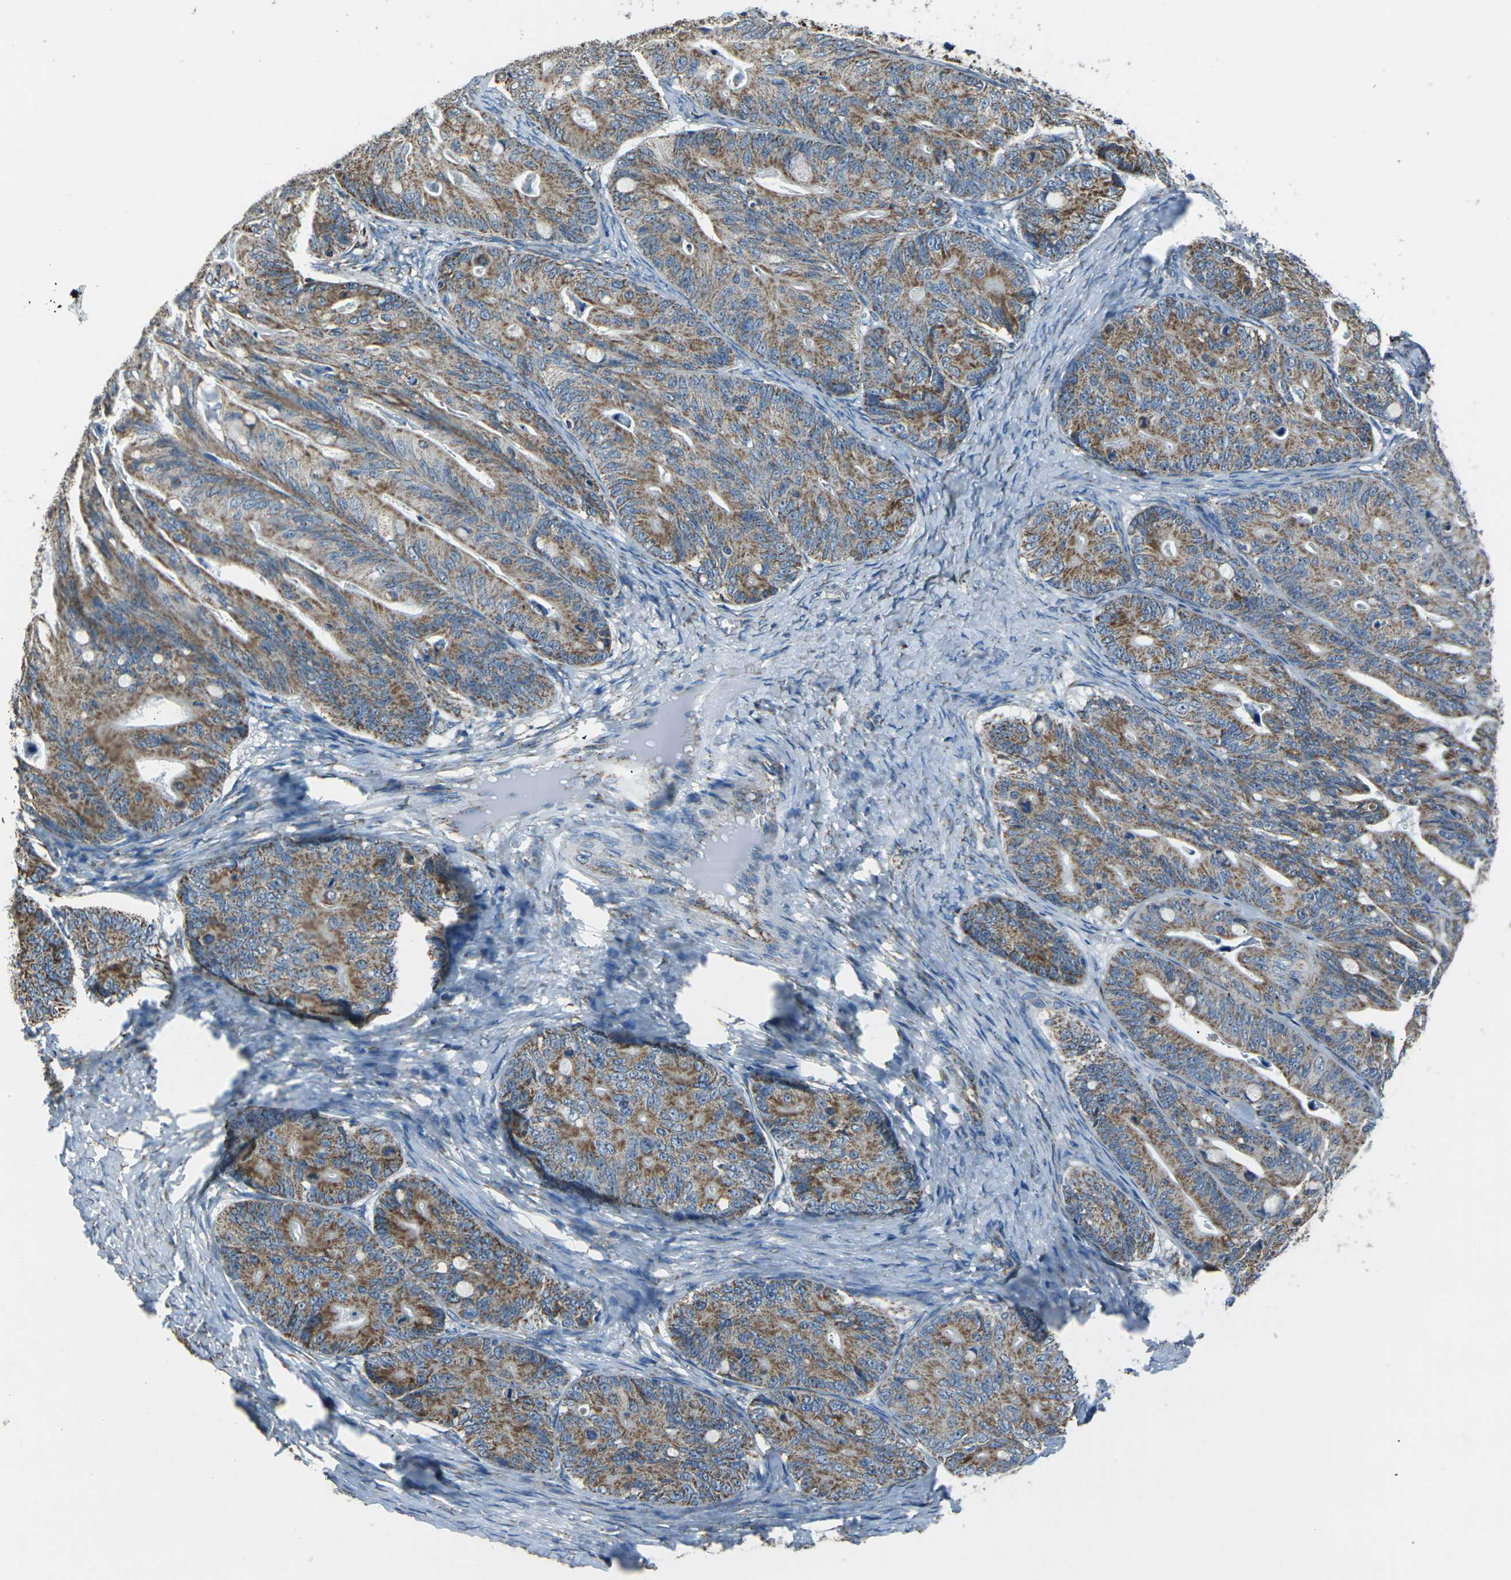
{"staining": {"intensity": "moderate", "quantity": ">75%", "location": "cytoplasmic/membranous"}, "tissue": "ovarian cancer", "cell_type": "Tumor cells", "image_type": "cancer", "snomed": [{"axis": "morphology", "description": "Cystadenocarcinoma, mucinous, NOS"}, {"axis": "topography", "description": "Ovary"}], "caption": "Immunohistochemical staining of ovarian mucinous cystadenocarcinoma demonstrates medium levels of moderate cytoplasmic/membranous protein positivity in approximately >75% of tumor cells.", "gene": "IRF3", "patient": {"sex": "female", "age": 37}}